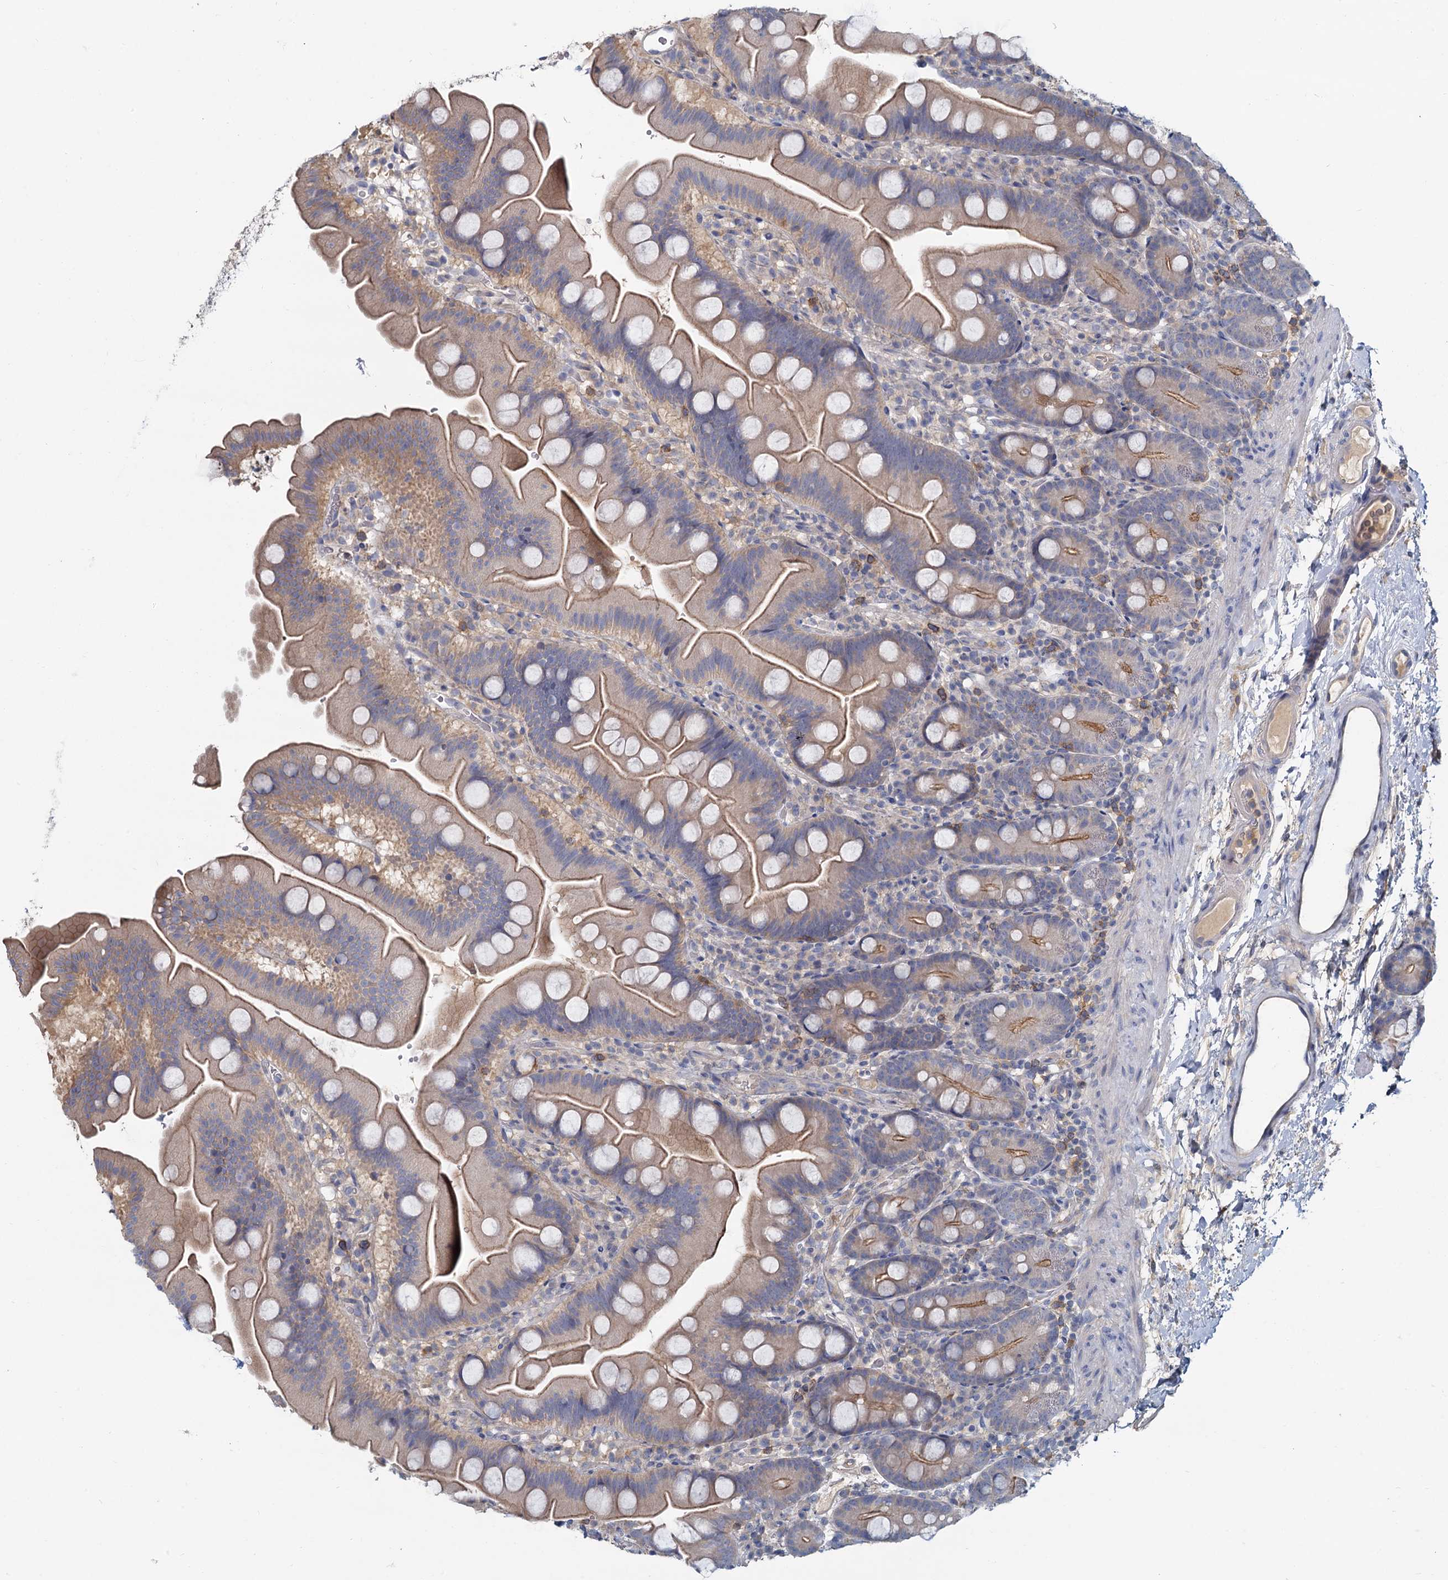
{"staining": {"intensity": "moderate", "quantity": "25%-75%", "location": "cytoplasmic/membranous"}, "tissue": "small intestine", "cell_type": "Glandular cells", "image_type": "normal", "snomed": [{"axis": "morphology", "description": "Normal tissue, NOS"}, {"axis": "topography", "description": "Small intestine"}], "caption": "Protein analysis of unremarkable small intestine shows moderate cytoplasmic/membranous positivity in about 25%-75% of glandular cells. (DAB (3,3'-diaminobenzidine) IHC, brown staining for protein, blue staining for nuclei).", "gene": "ACSM3", "patient": {"sex": "female", "age": 68}}